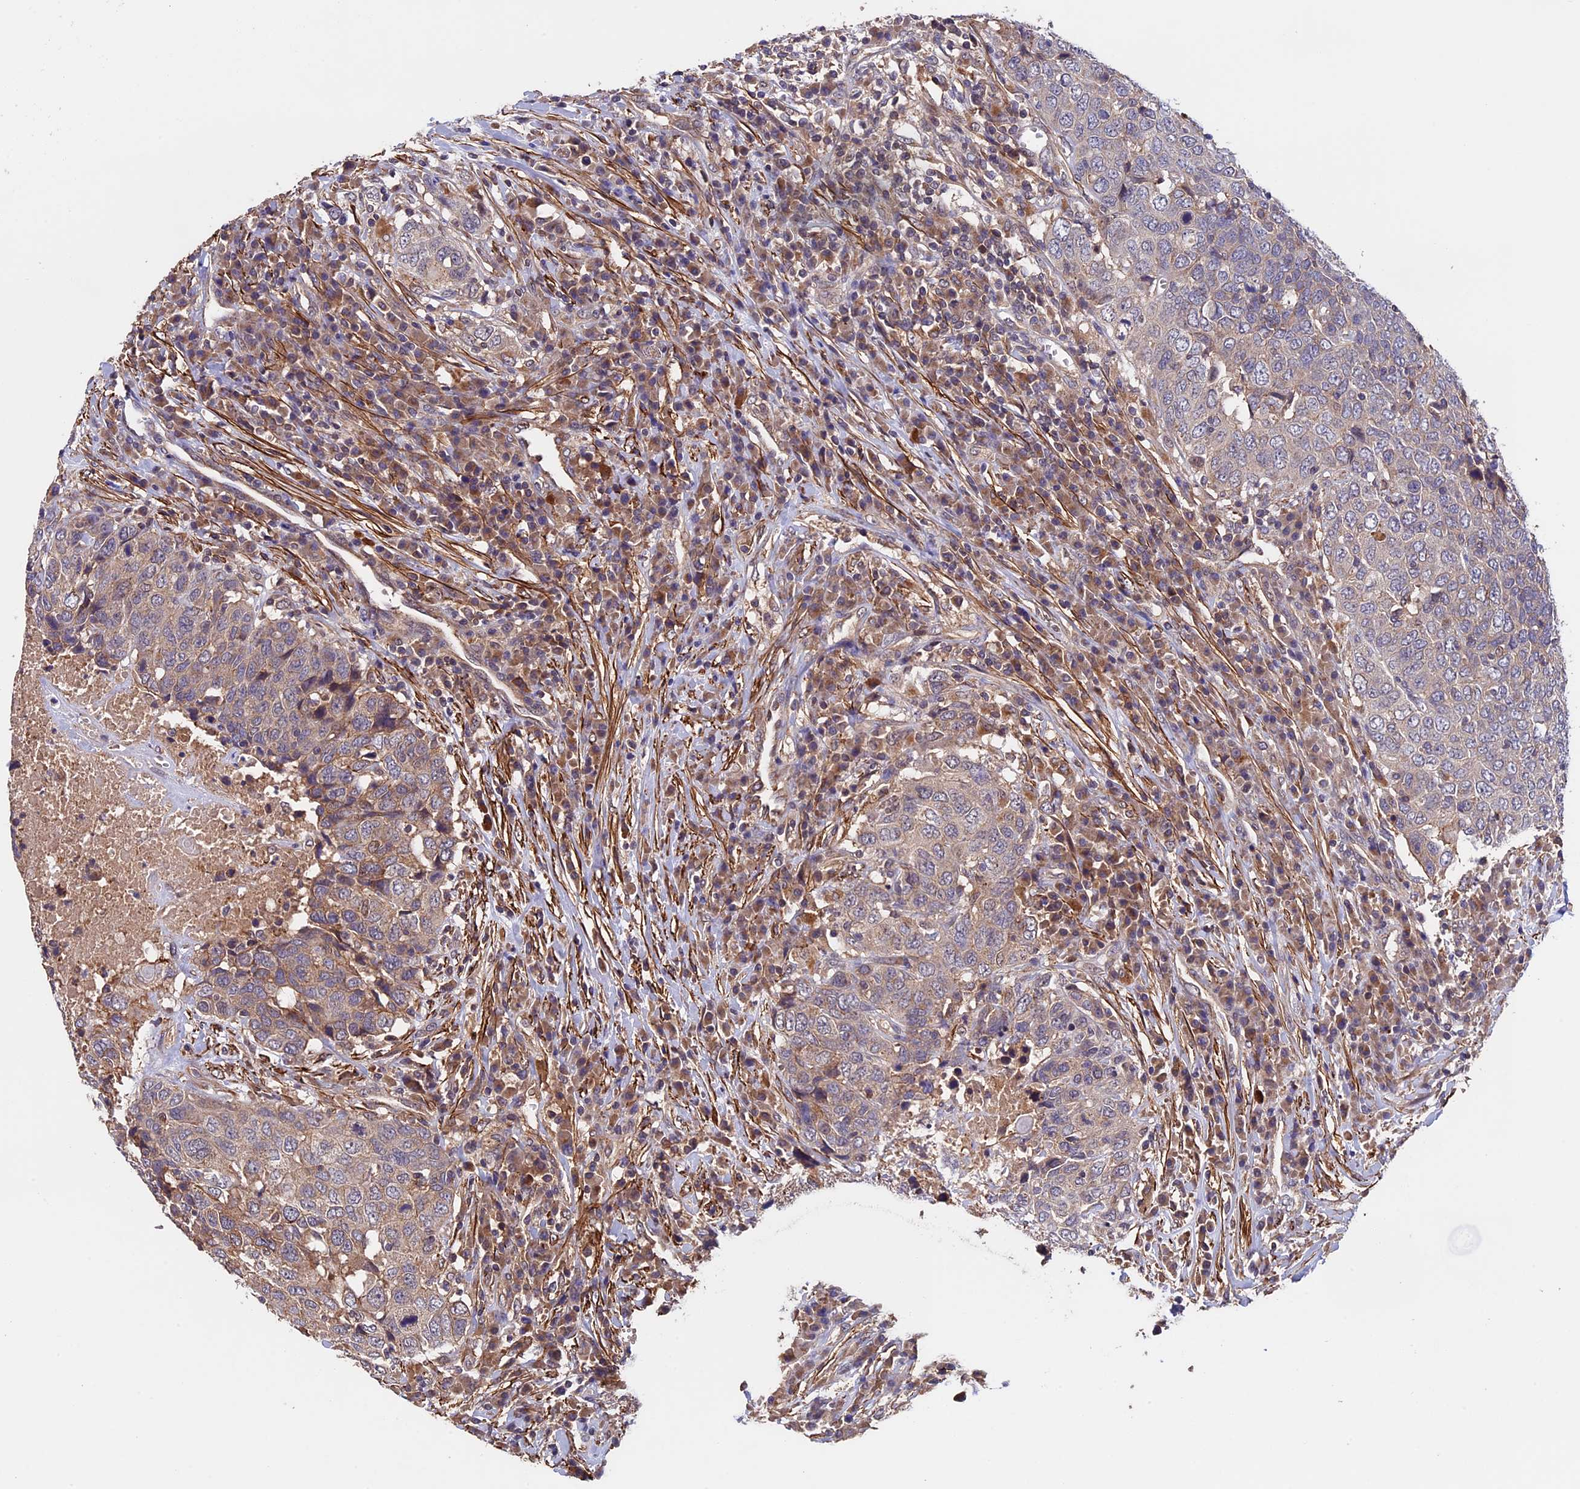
{"staining": {"intensity": "weak", "quantity": "25%-75%", "location": "cytoplasmic/membranous"}, "tissue": "head and neck cancer", "cell_type": "Tumor cells", "image_type": "cancer", "snomed": [{"axis": "morphology", "description": "Squamous cell carcinoma, NOS"}, {"axis": "topography", "description": "Head-Neck"}], "caption": "About 25%-75% of tumor cells in human head and neck cancer reveal weak cytoplasmic/membranous protein positivity as visualized by brown immunohistochemical staining.", "gene": "SLC9A5", "patient": {"sex": "male", "age": 66}}